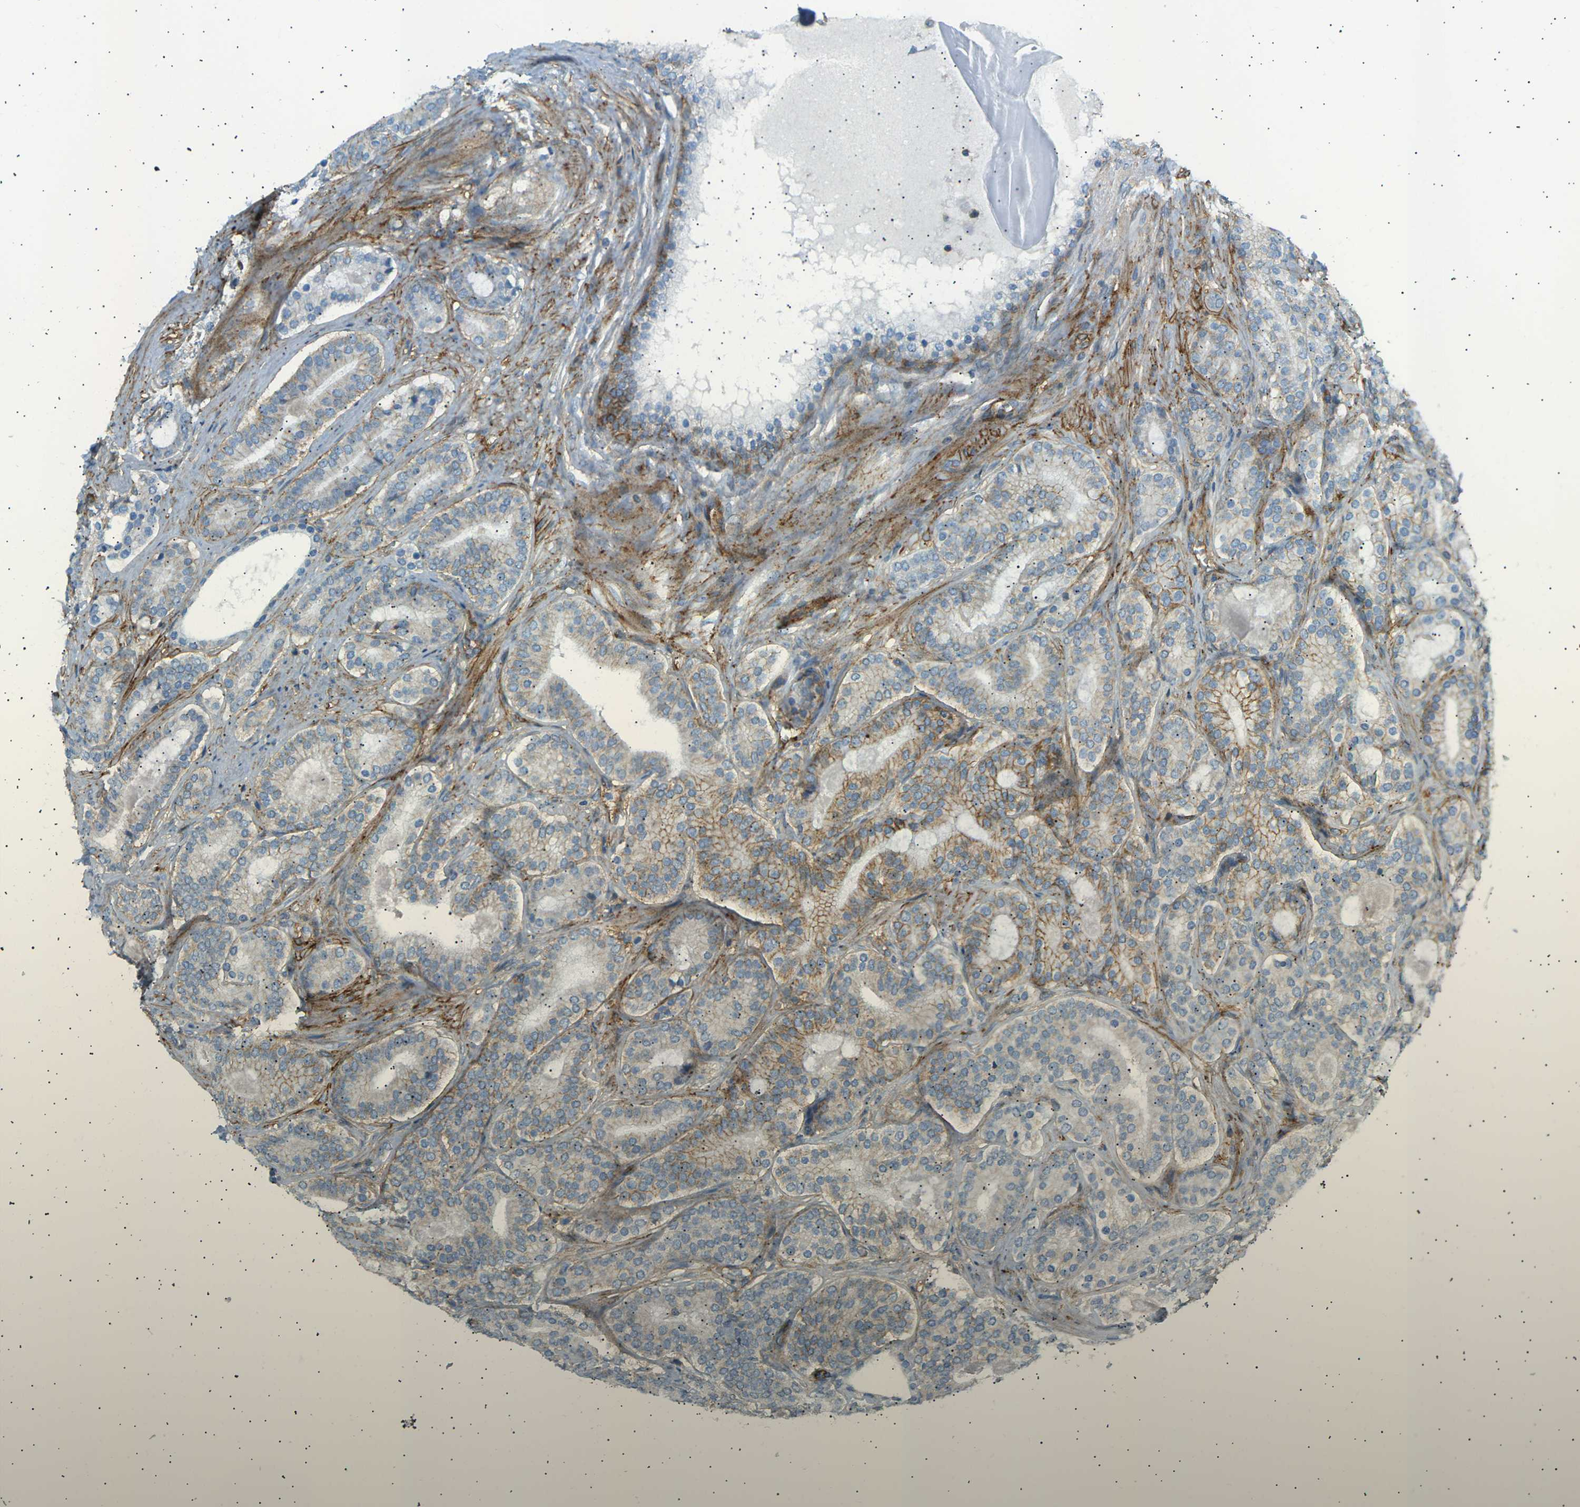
{"staining": {"intensity": "moderate", "quantity": "<25%", "location": "cytoplasmic/membranous"}, "tissue": "prostate cancer", "cell_type": "Tumor cells", "image_type": "cancer", "snomed": [{"axis": "morphology", "description": "Adenocarcinoma, High grade"}, {"axis": "topography", "description": "Prostate"}], "caption": "Prostate cancer (adenocarcinoma (high-grade)) tissue exhibits moderate cytoplasmic/membranous positivity in approximately <25% of tumor cells, visualized by immunohistochemistry.", "gene": "ATP2B4", "patient": {"sex": "male", "age": 60}}